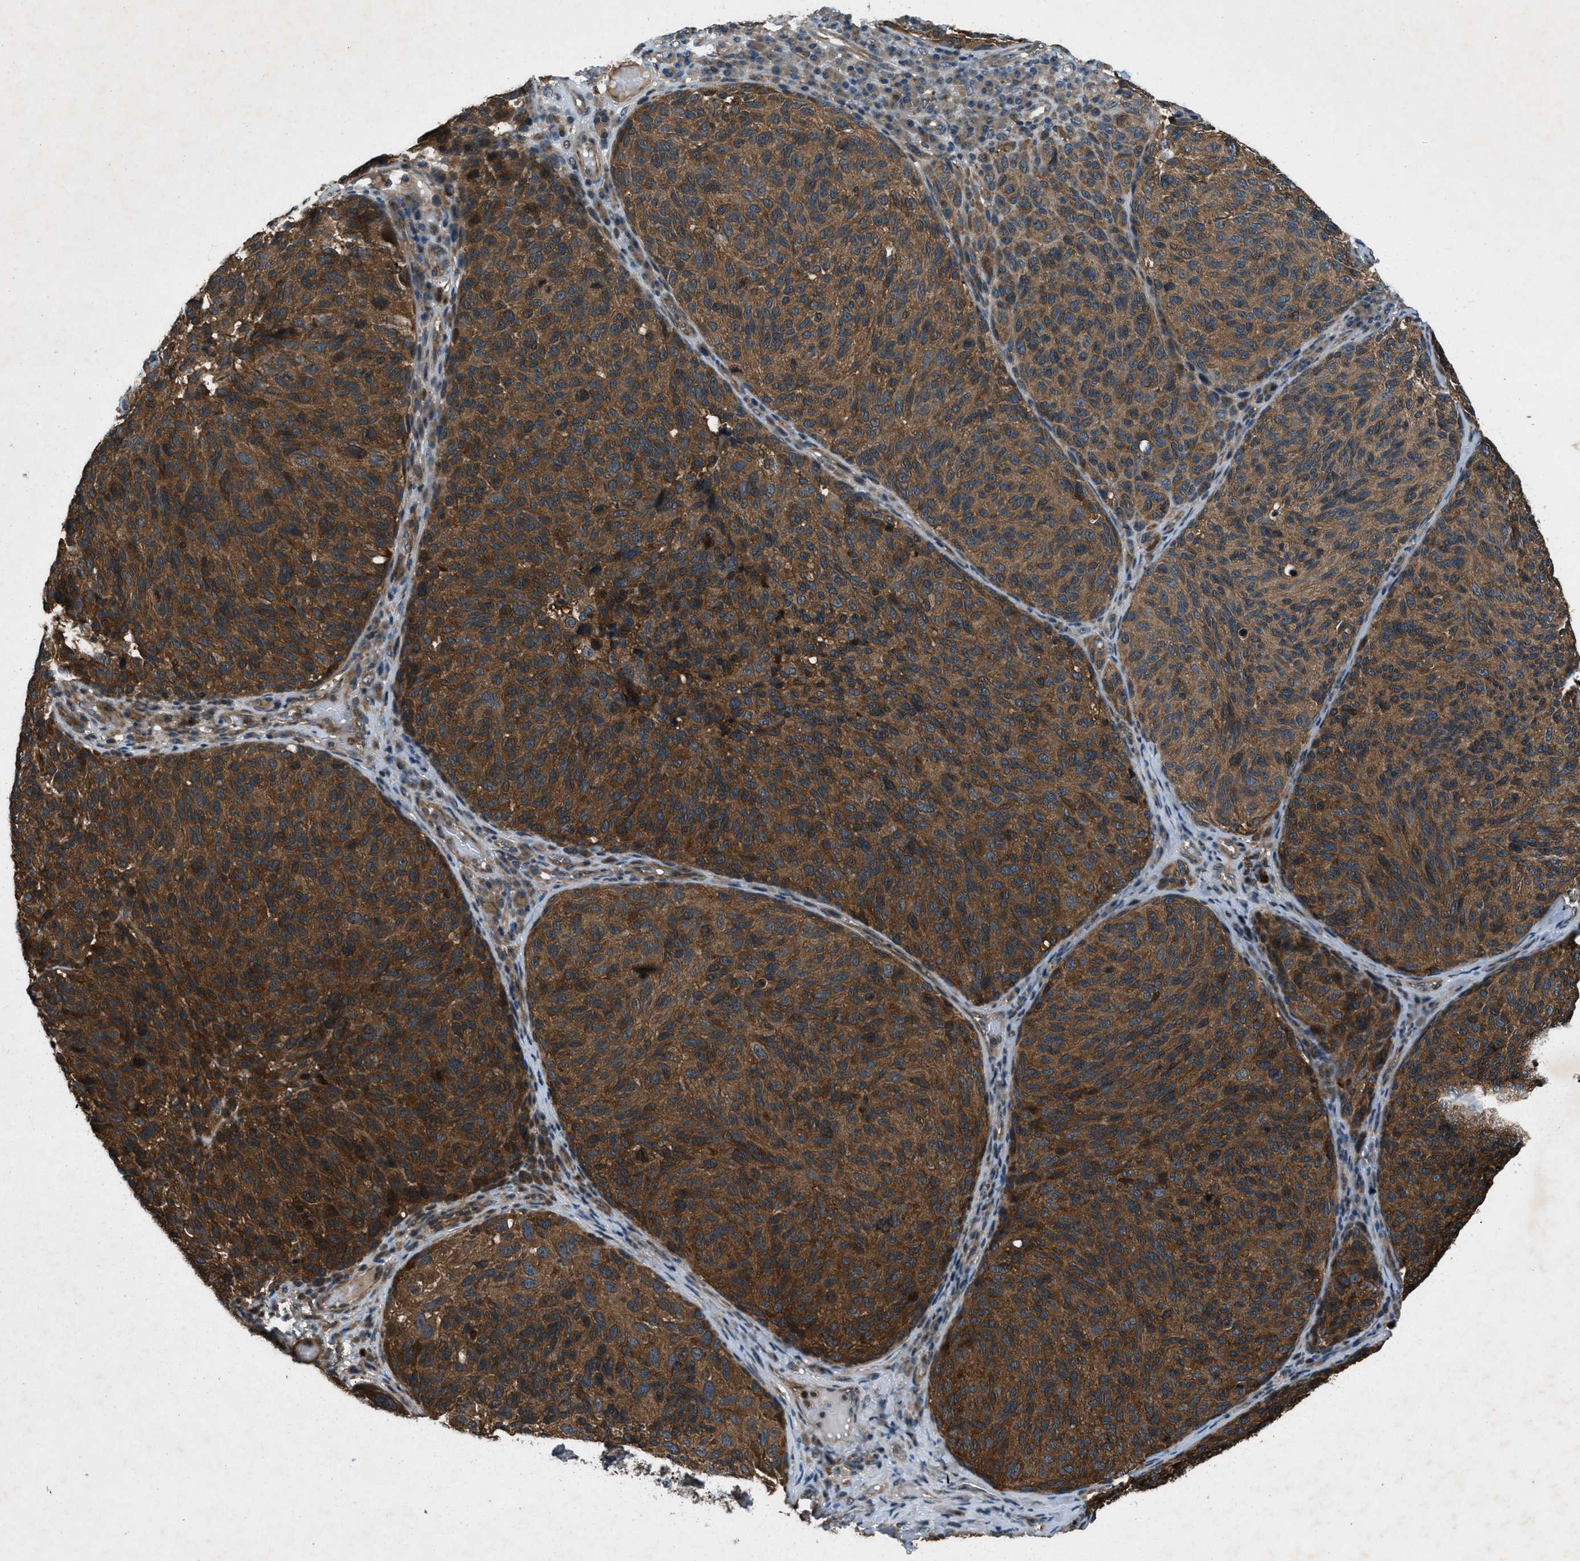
{"staining": {"intensity": "strong", "quantity": ">75%", "location": "cytoplasmic/membranous"}, "tissue": "melanoma", "cell_type": "Tumor cells", "image_type": "cancer", "snomed": [{"axis": "morphology", "description": "Malignant melanoma, NOS"}, {"axis": "topography", "description": "Skin"}], "caption": "Melanoma stained with DAB (3,3'-diaminobenzidine) IHC exhibits high levels of strong cytoplasmic/membranous expression in approximately >75% of tumor cells. (IHC, brightfield microscopy, high magnification).", "gene": "EPSTI1", "patient": {"sex": "female", "age": 73}}